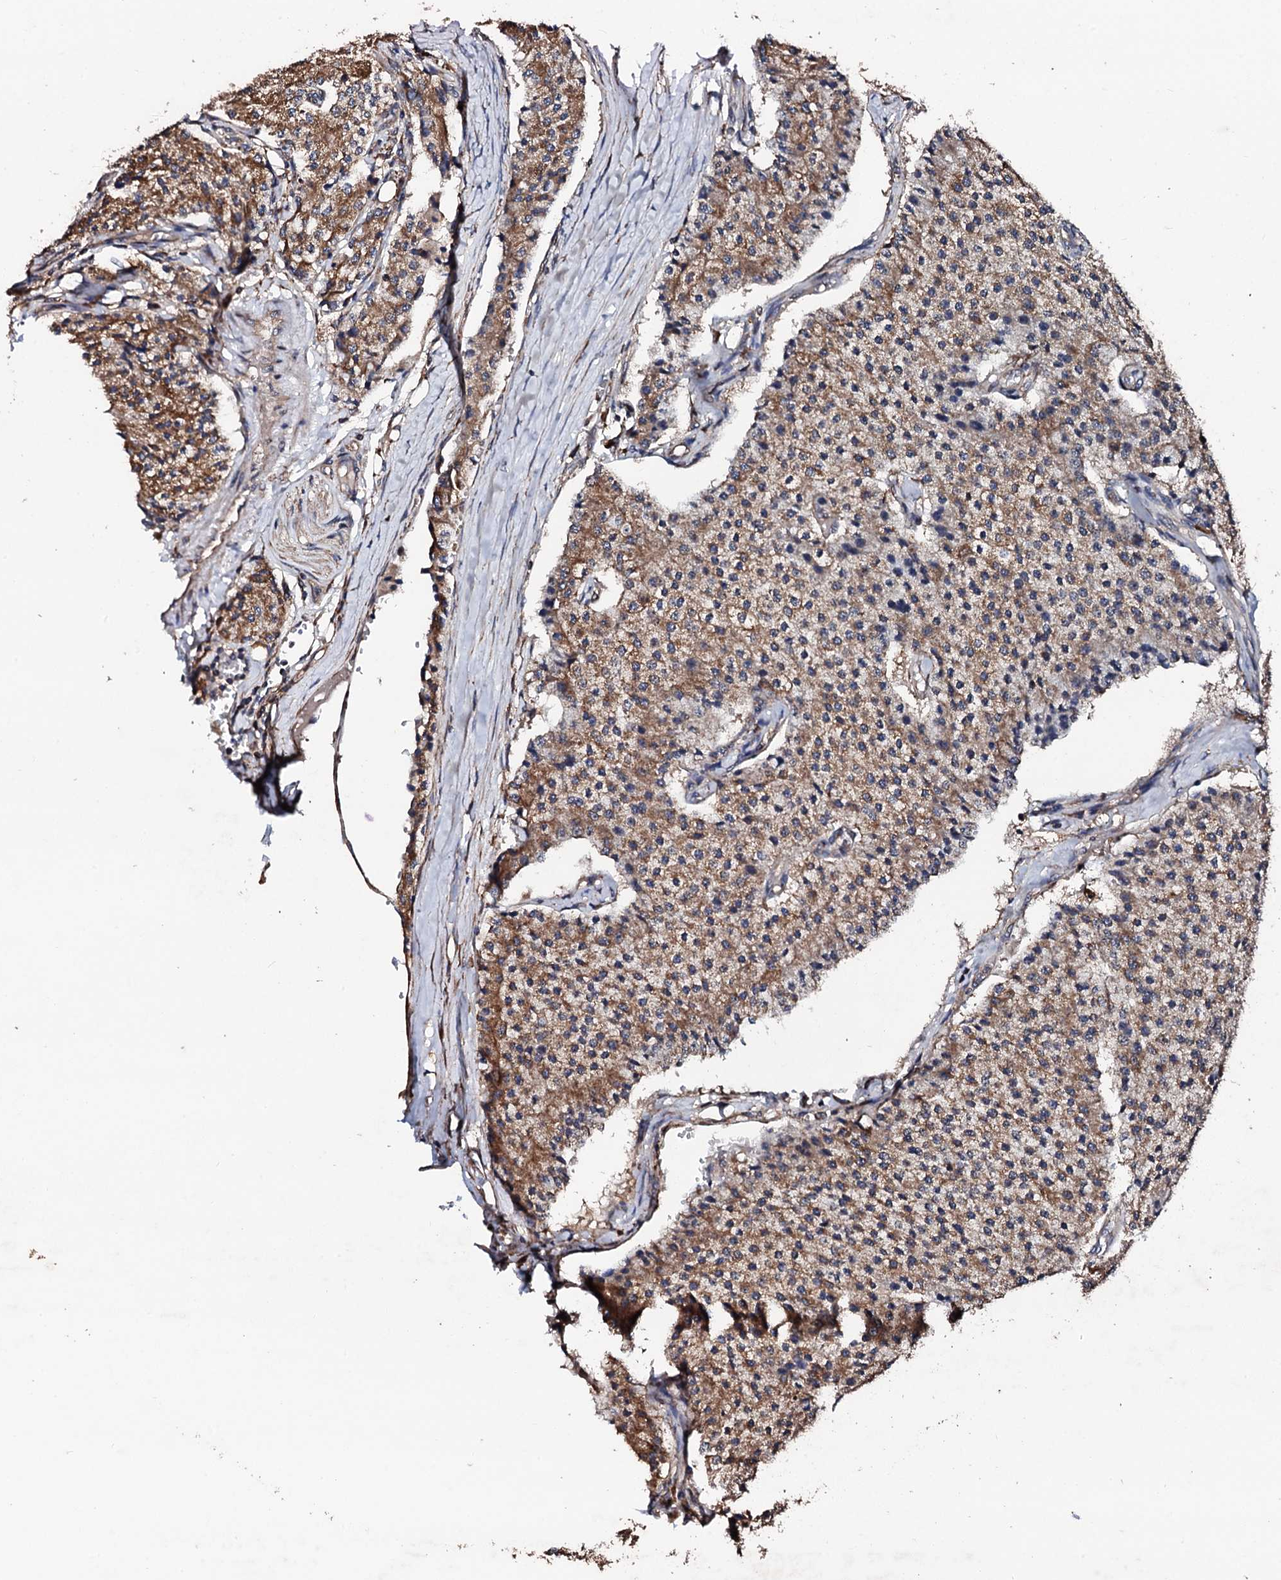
{"staining": {"intensity": "moderate", "quantity": ">75%", "location": "cytoplasmic/membranous"}, "tissue": "carcinoid", "cell_type": "Tumor cells", "image_type": "cancer", "snomed": [{"axis": "morphology", "description": "Carcinoid, malignant, NOS"}, {"axis": "topography", "description": "Colon"}], "caption": "Immunohistochemical staining of malignant carcinoid shows medium levels of moderate cytoplasmic/membranous expression in approximately >75% of tumor cells.", "gene": "CKAP5", "patient": {"sex": "female", "age": 52}}